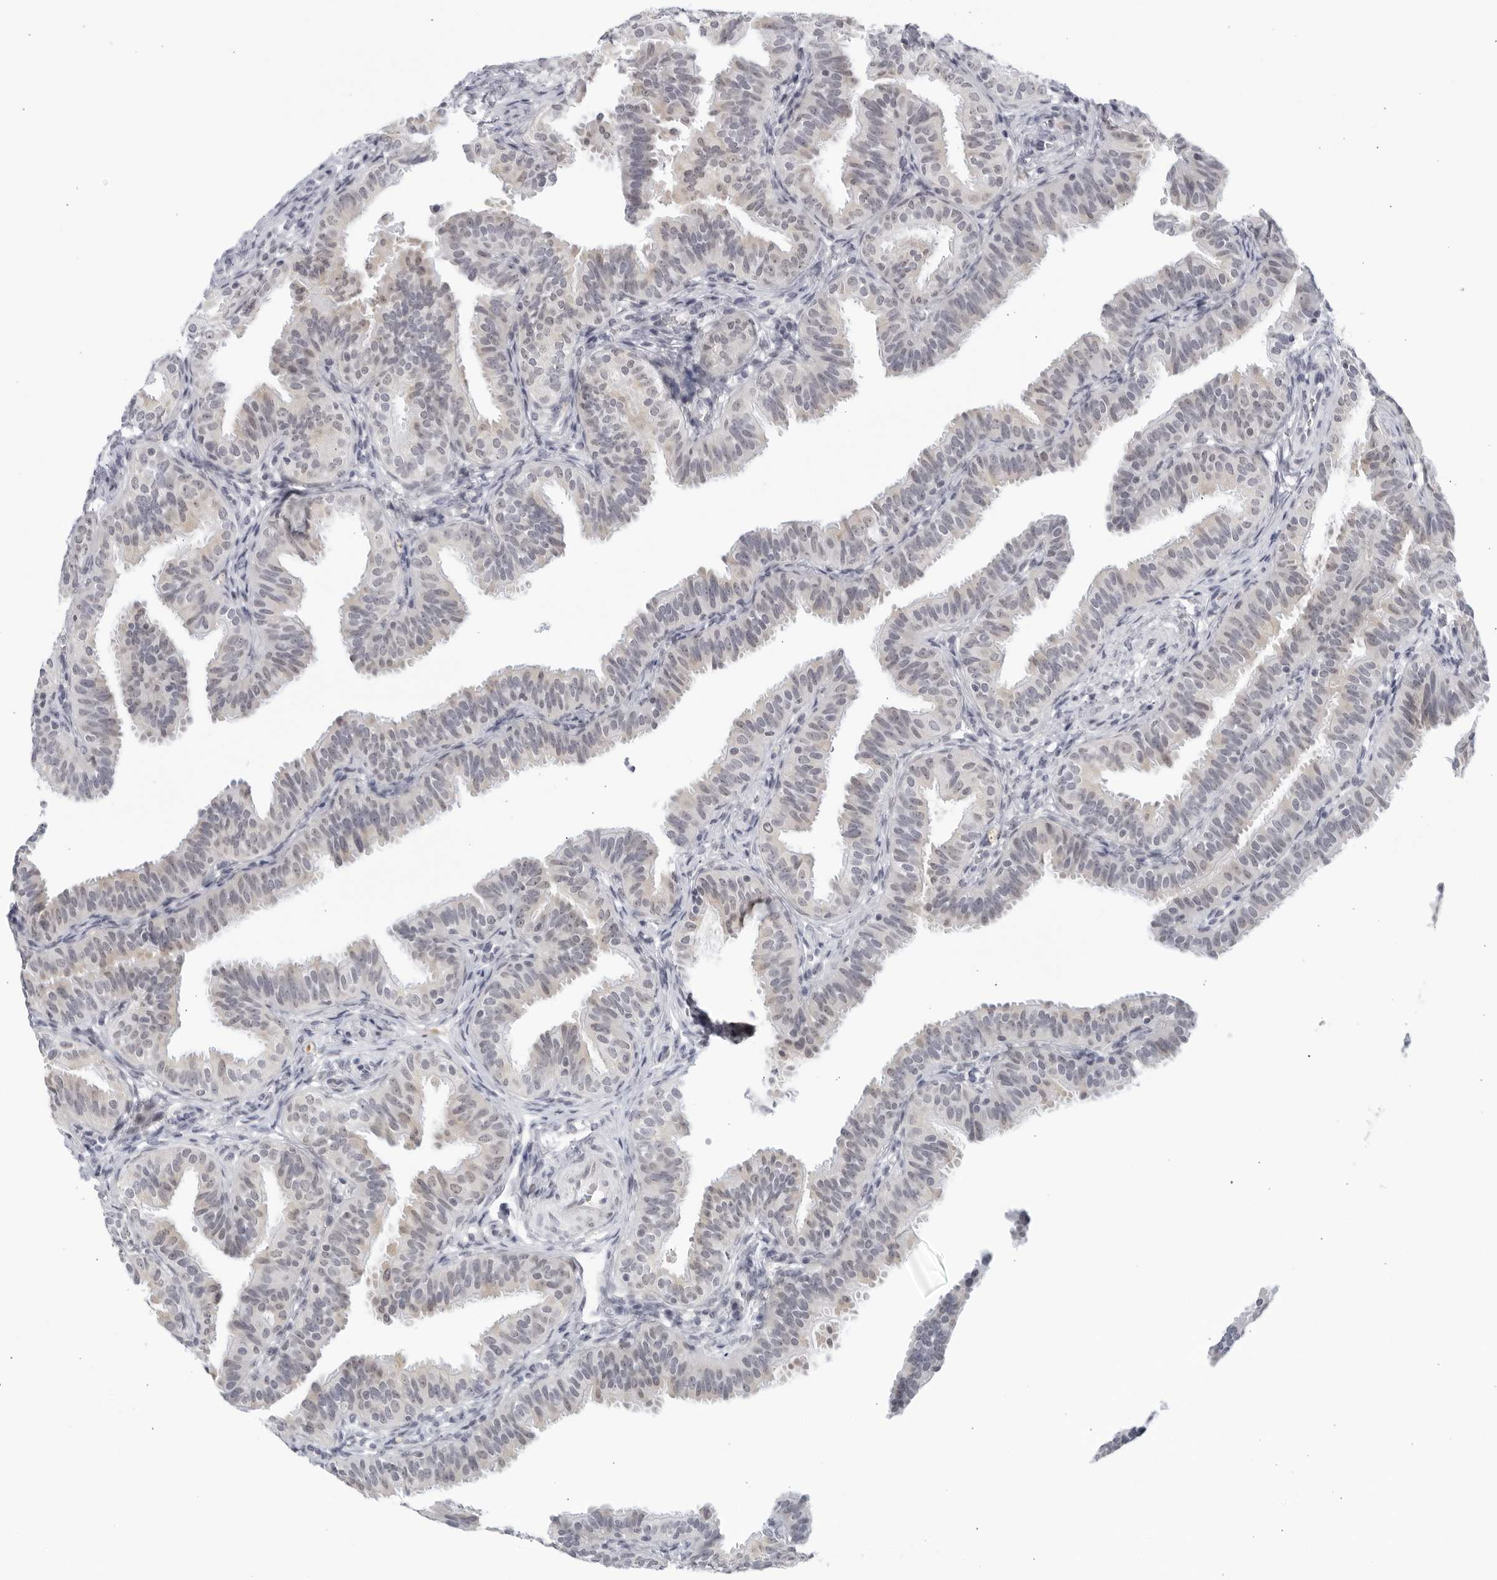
{"staining": {"intensity": "negative", "quantity": "none", "location": "none"}, "tissue": "fallopian tube", "cell_type": "Glandular cells", "image_type": "normal", "snomed": [{"axis": "morphology", "description": "Normal tissue, NOS"}, {"axis": "topography", "description": "Fallopian tube"}], "caption": "Immunohistochemistry of normal human fallopian tube demonstrates no staining in glandular cells. (DAB immunohistochemistry, high magnification).", "gene": "WDTC1", "patient": {"sex": "female", "age": 35}}